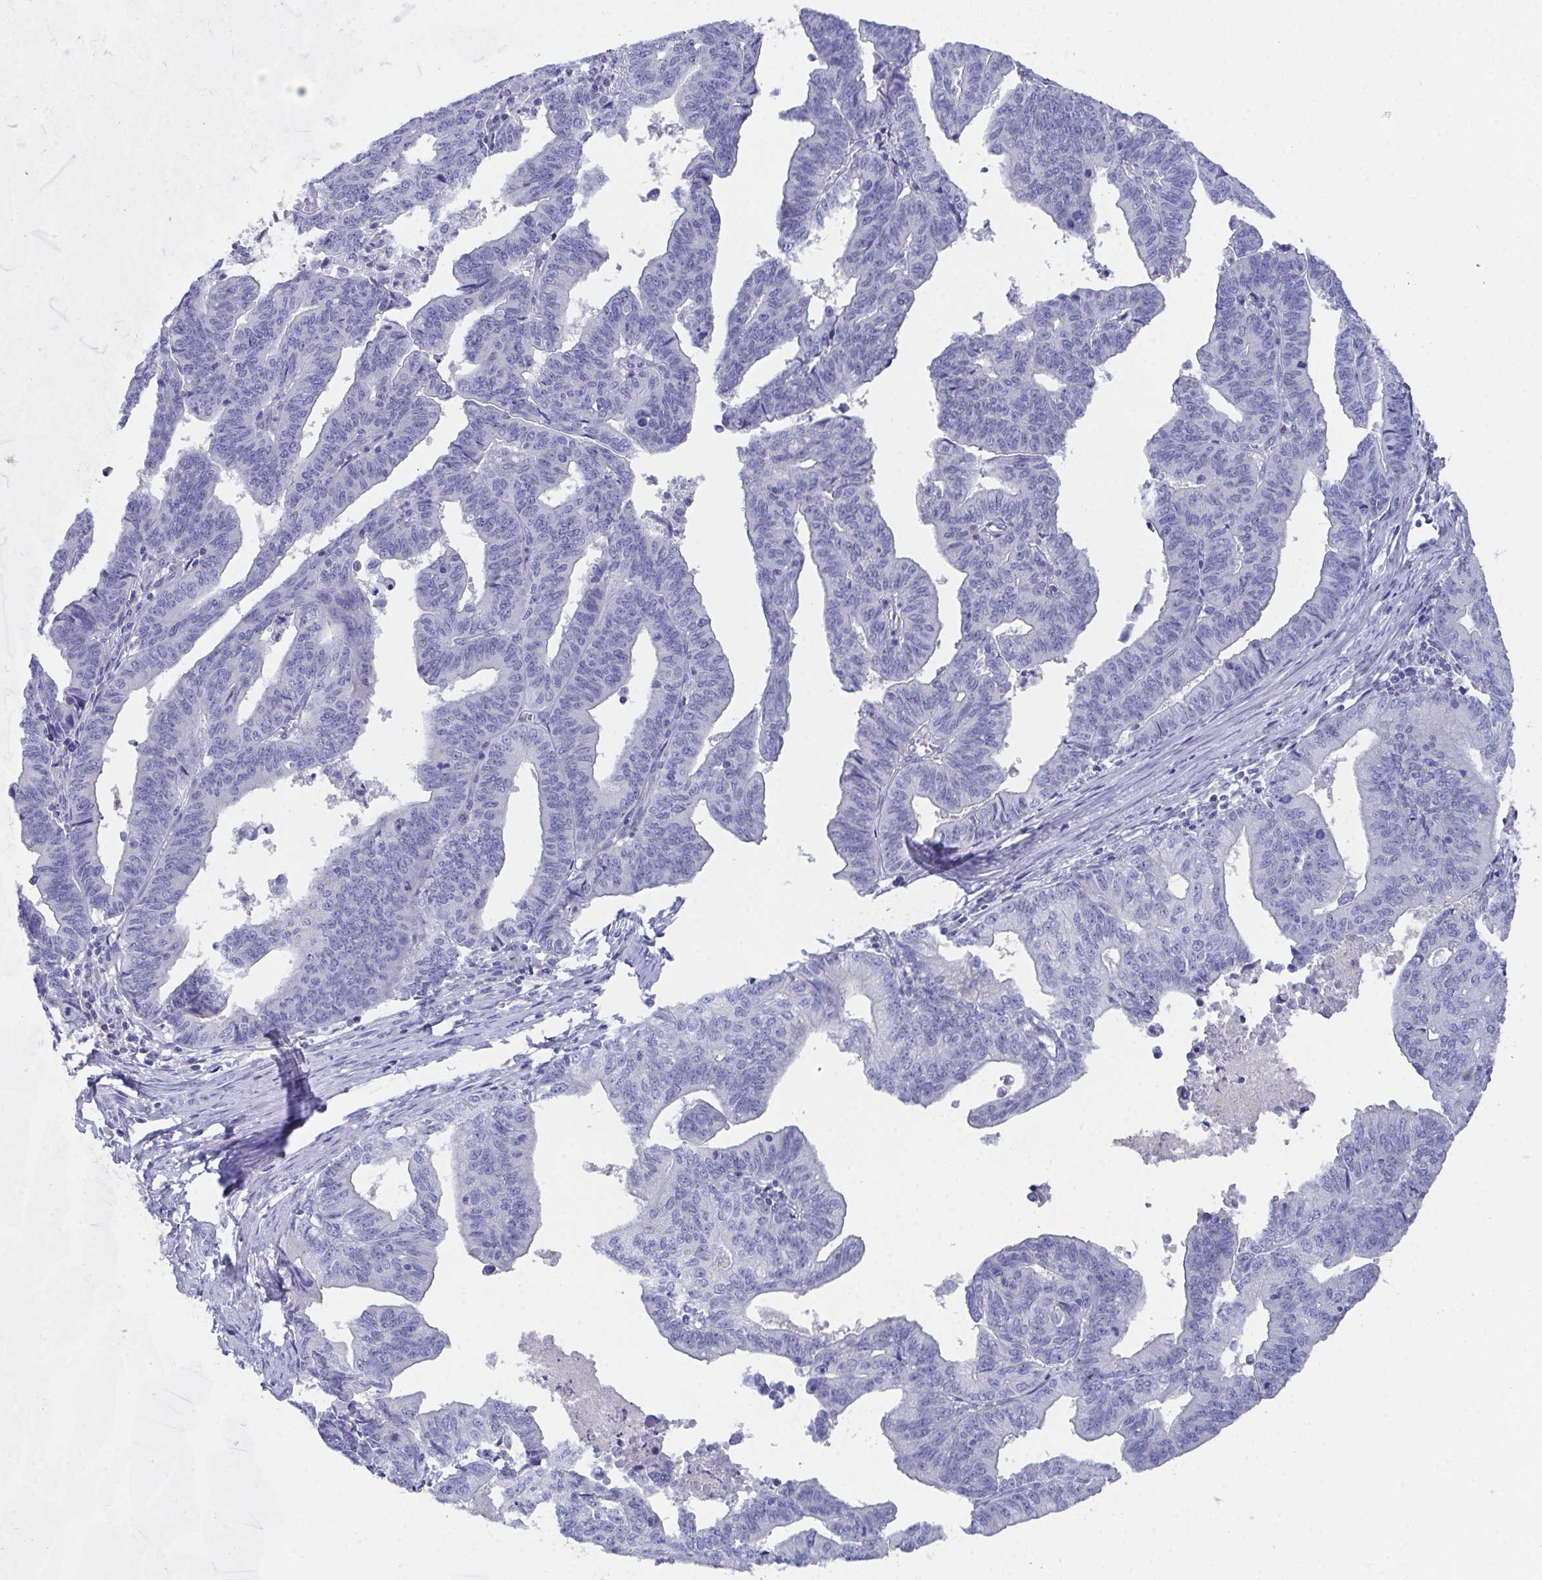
{"staining": {"intensity": "negative", "quantity": "none", "location": "none"}, "tissue": "endometrial cancer", "cell_type": "Tumor cells", "image_type": "cancer", "snomed": [{"axis": "morphology", "description": "Adenocarcinoma, NOS"}, {"axis": "topography", "description": "Endometrium"}], "caption": "Immunohistochemical staining of endometrial adenocarcinoma exhibits no significant staining in tumor cells.", "gene": "SSC4D", "patient": {"sex": "female", "age": 65}}